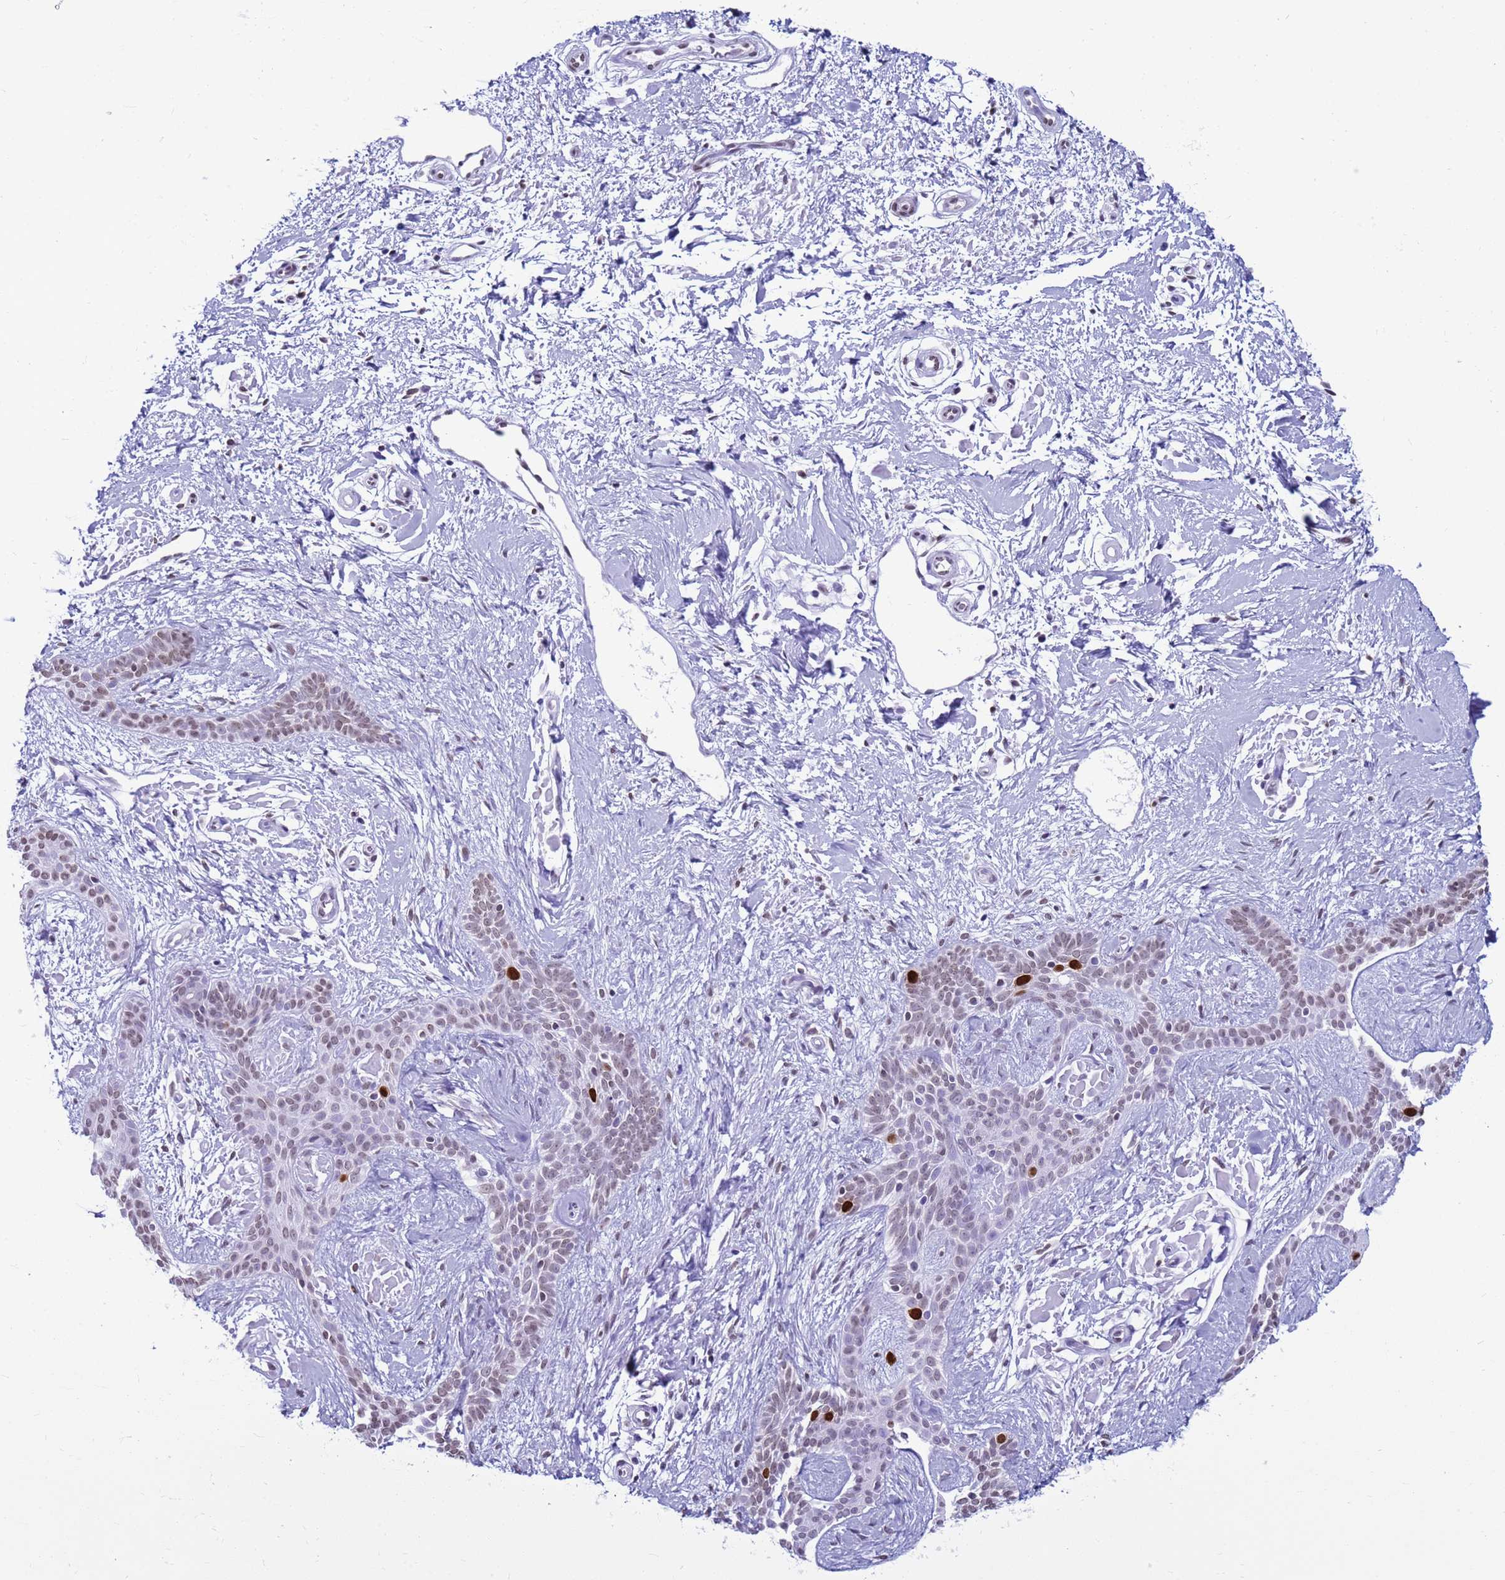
{"staining": {"intensity": "strong", "quantity": "<25%", "location": "nuclear"}, "tissue": "skin cancer", "cell_type": "Tumor cells", "image_type": "cancer", "snomed": [{"axis": "morphology", "description": "Basal cell carcinoma"}, {"axis": "topography", "description": "Skin"}], "caption": "Approximately <25% of tumor cells in human skin cancer reveal strong nuclear protein positivity as visualized by brown immunohistochemical staining.", "gene": "H4C8", "patient": {"sex": "male", "age": 78}}